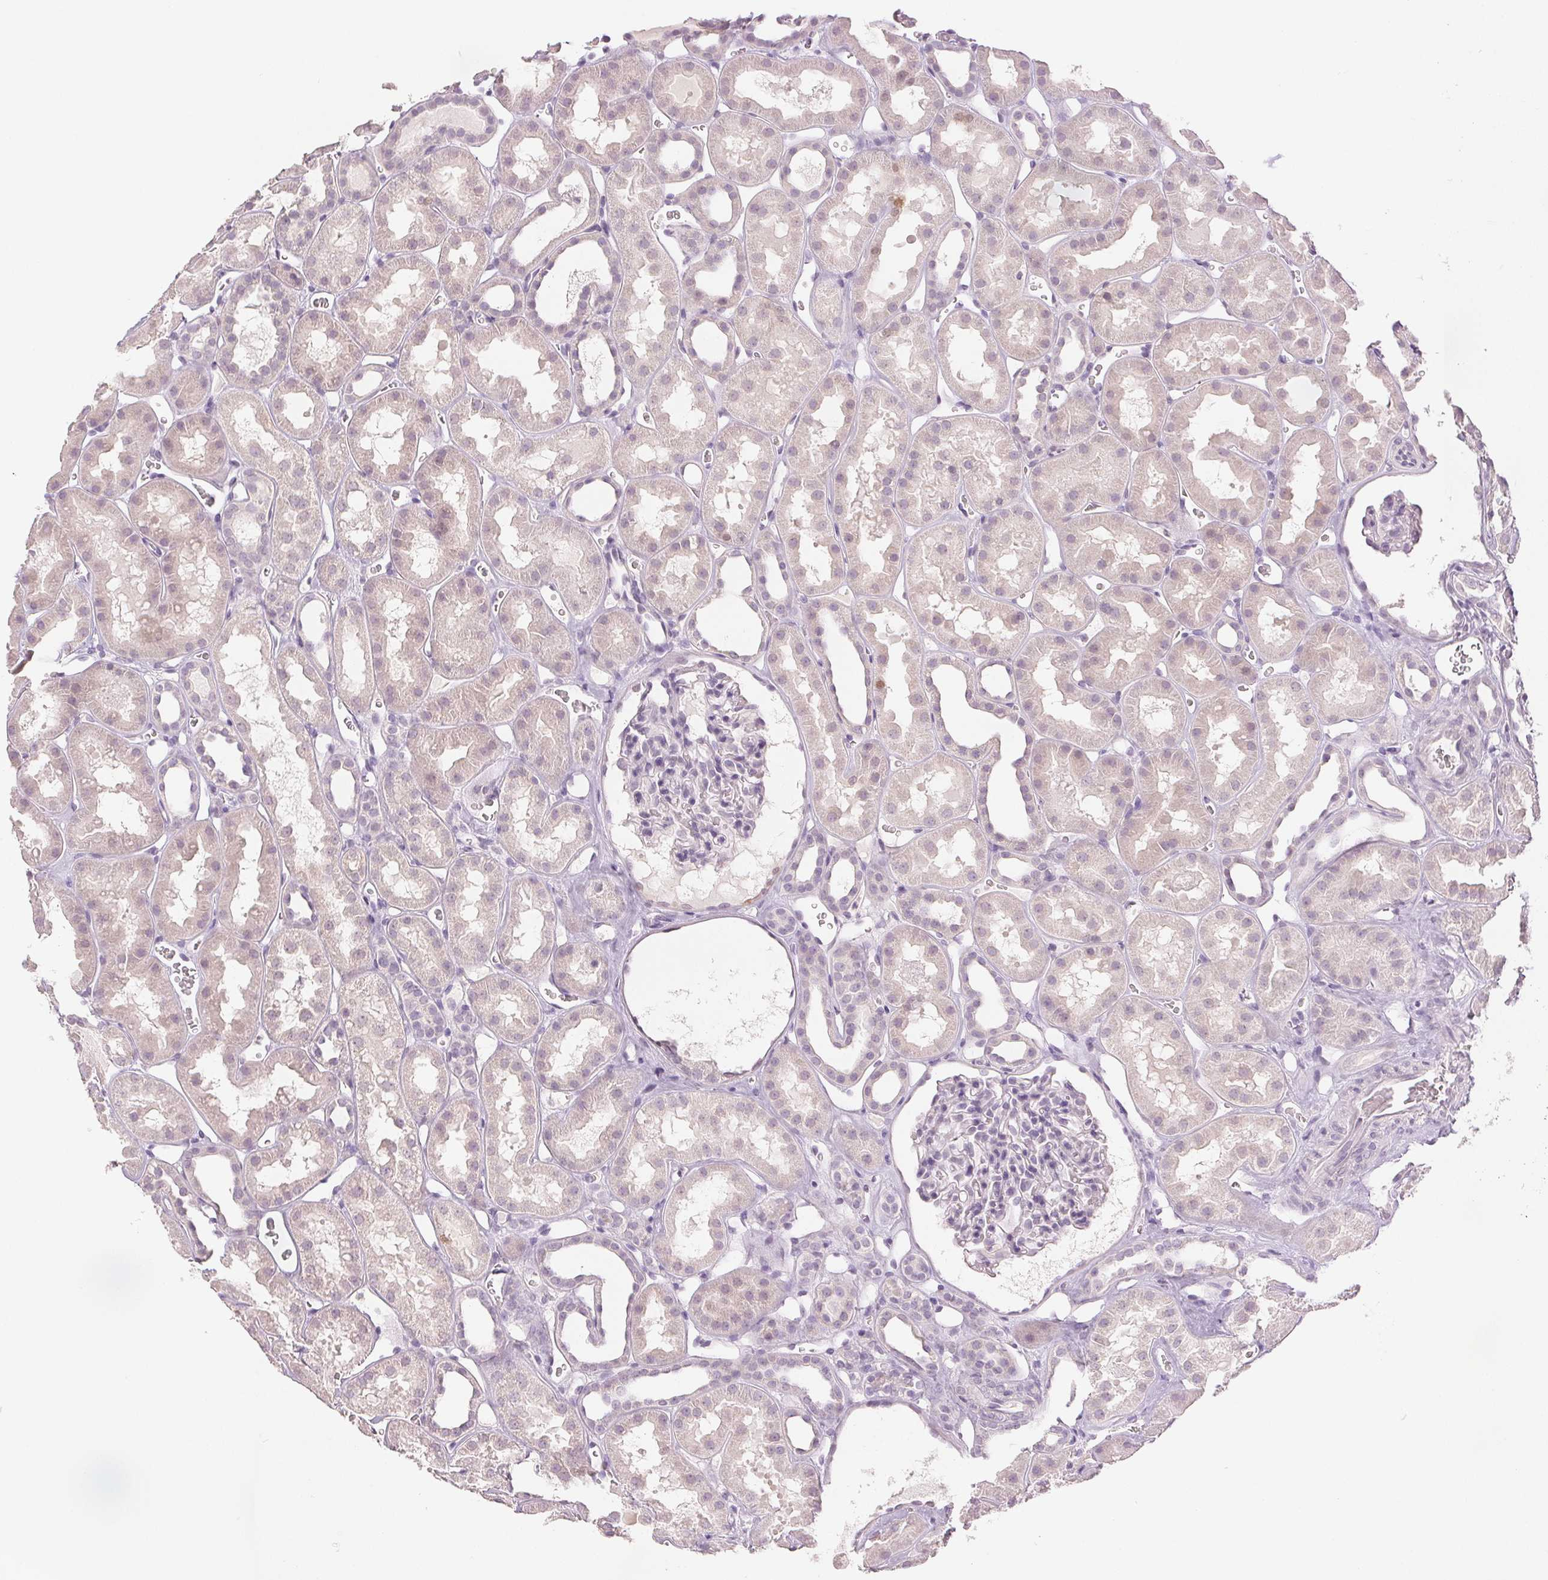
{"staining": {"intensity": "negative", "quantity": "none", "location": "none"}, "tissue": "kidney", "cell_type": "Cells in glomeruli", "image_type": "normal", "snomed": [{"axis": "morphology", "description": "Normal tissue, NOS"}, {"axis": "topography", "description": "Kidney"}], "caption": "Immunohistochemistry of unremarkable kidney reveals no positivity in cells in glomeruli.", "gene": "SCGN", "patient": {"sex": "female", "age": 41}}